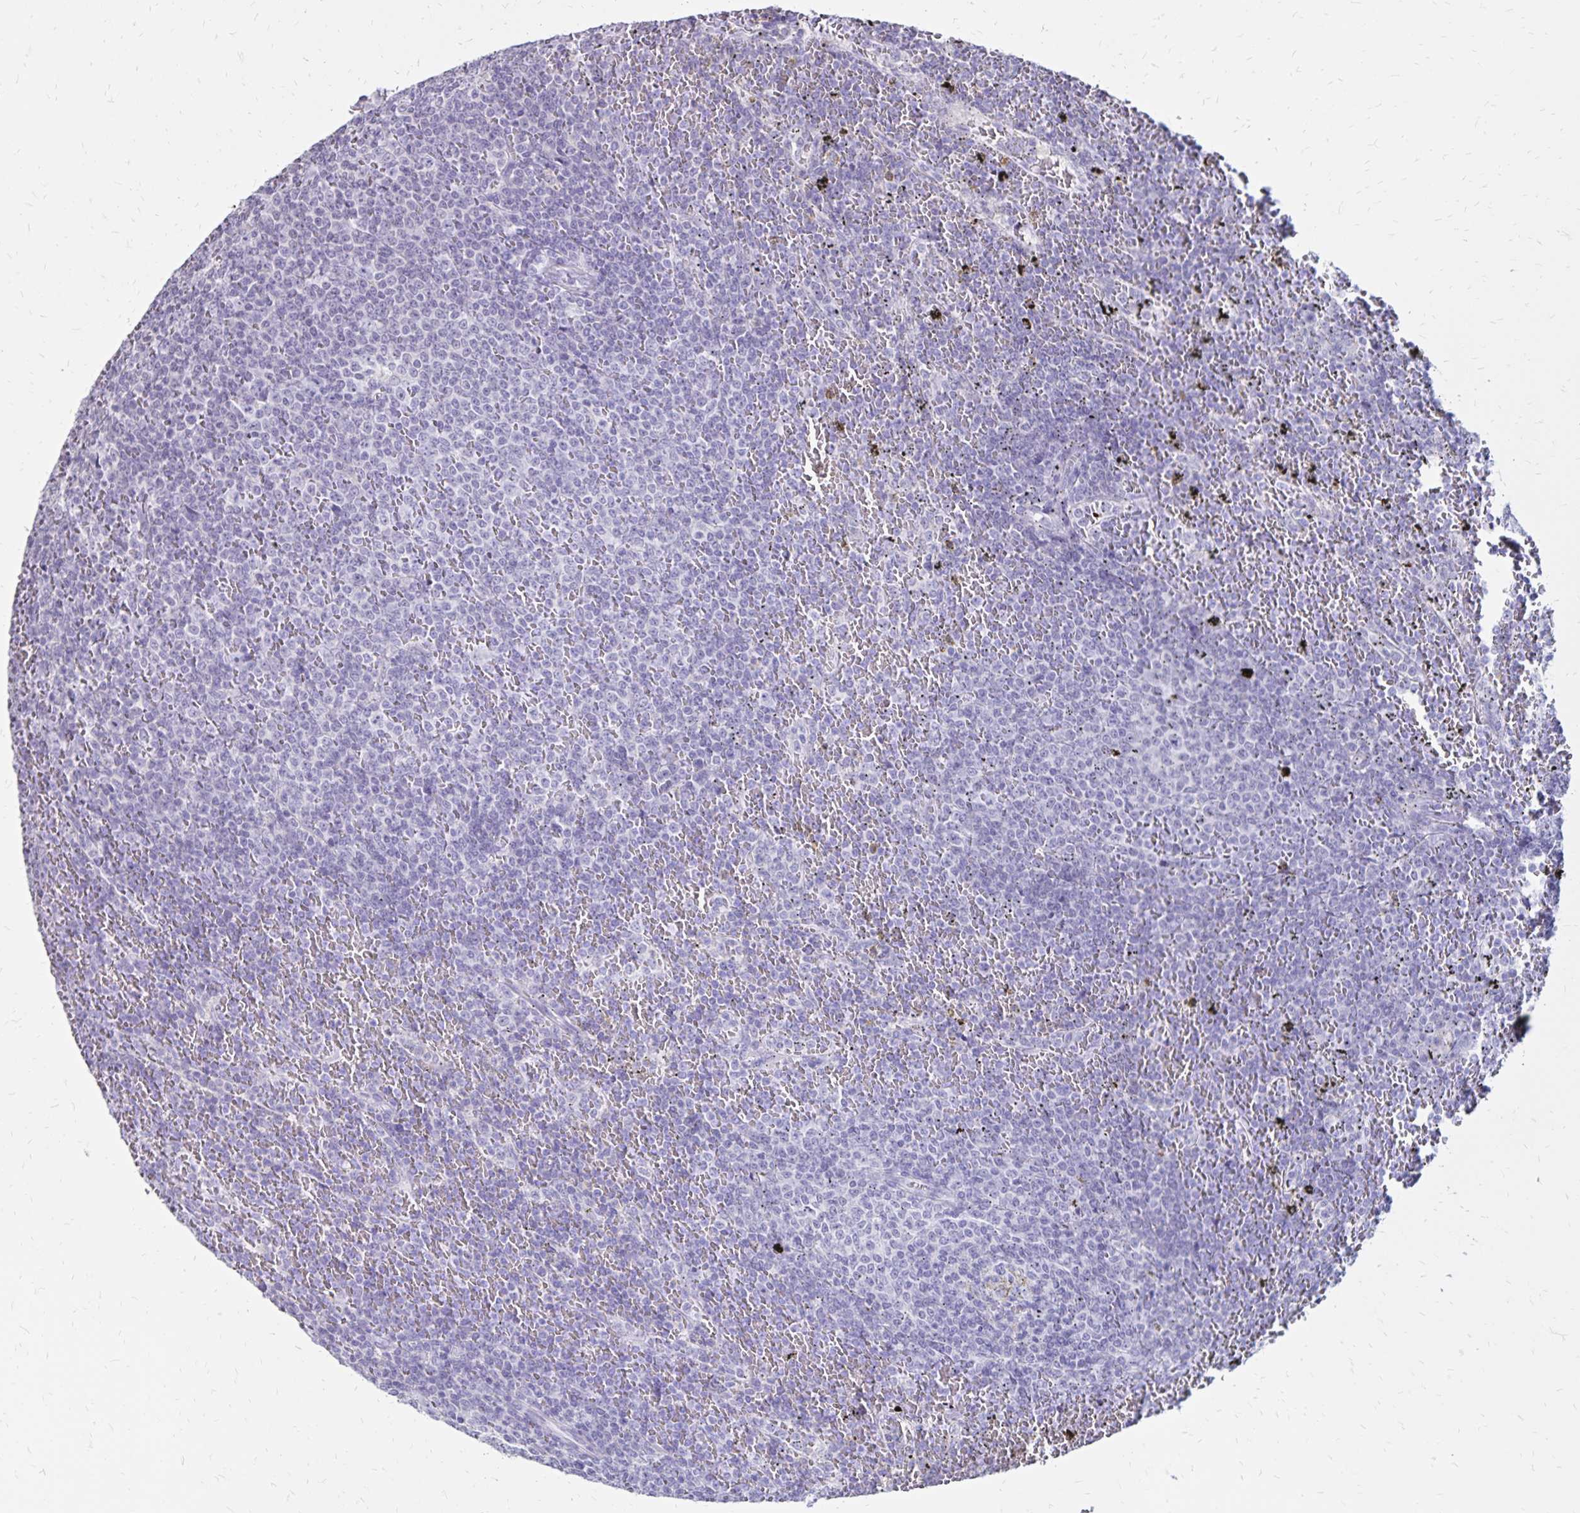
{"staining": {"intensity": "negative", "quantity": "none", "location": "none"}, "tissue": "lymphoma", "cell_type": "Tumor cells", "image_type": "cancer", "snomed": [{"axis": "morphology", "description": "Malignant lymphoma, non-Hodgkin's type, Low grade"}, {"axis": "topography", "description": "Spleen"}], "caption": "Immunohistochemistry micrograph of neoplastic tissue: lymphoma stained with DAB (3,3'-diaminobenzidine) displays no significant protein expression in tumor cells.", "gene": "SH3GL3", "patient": {"sex": "female", "age": 77}}